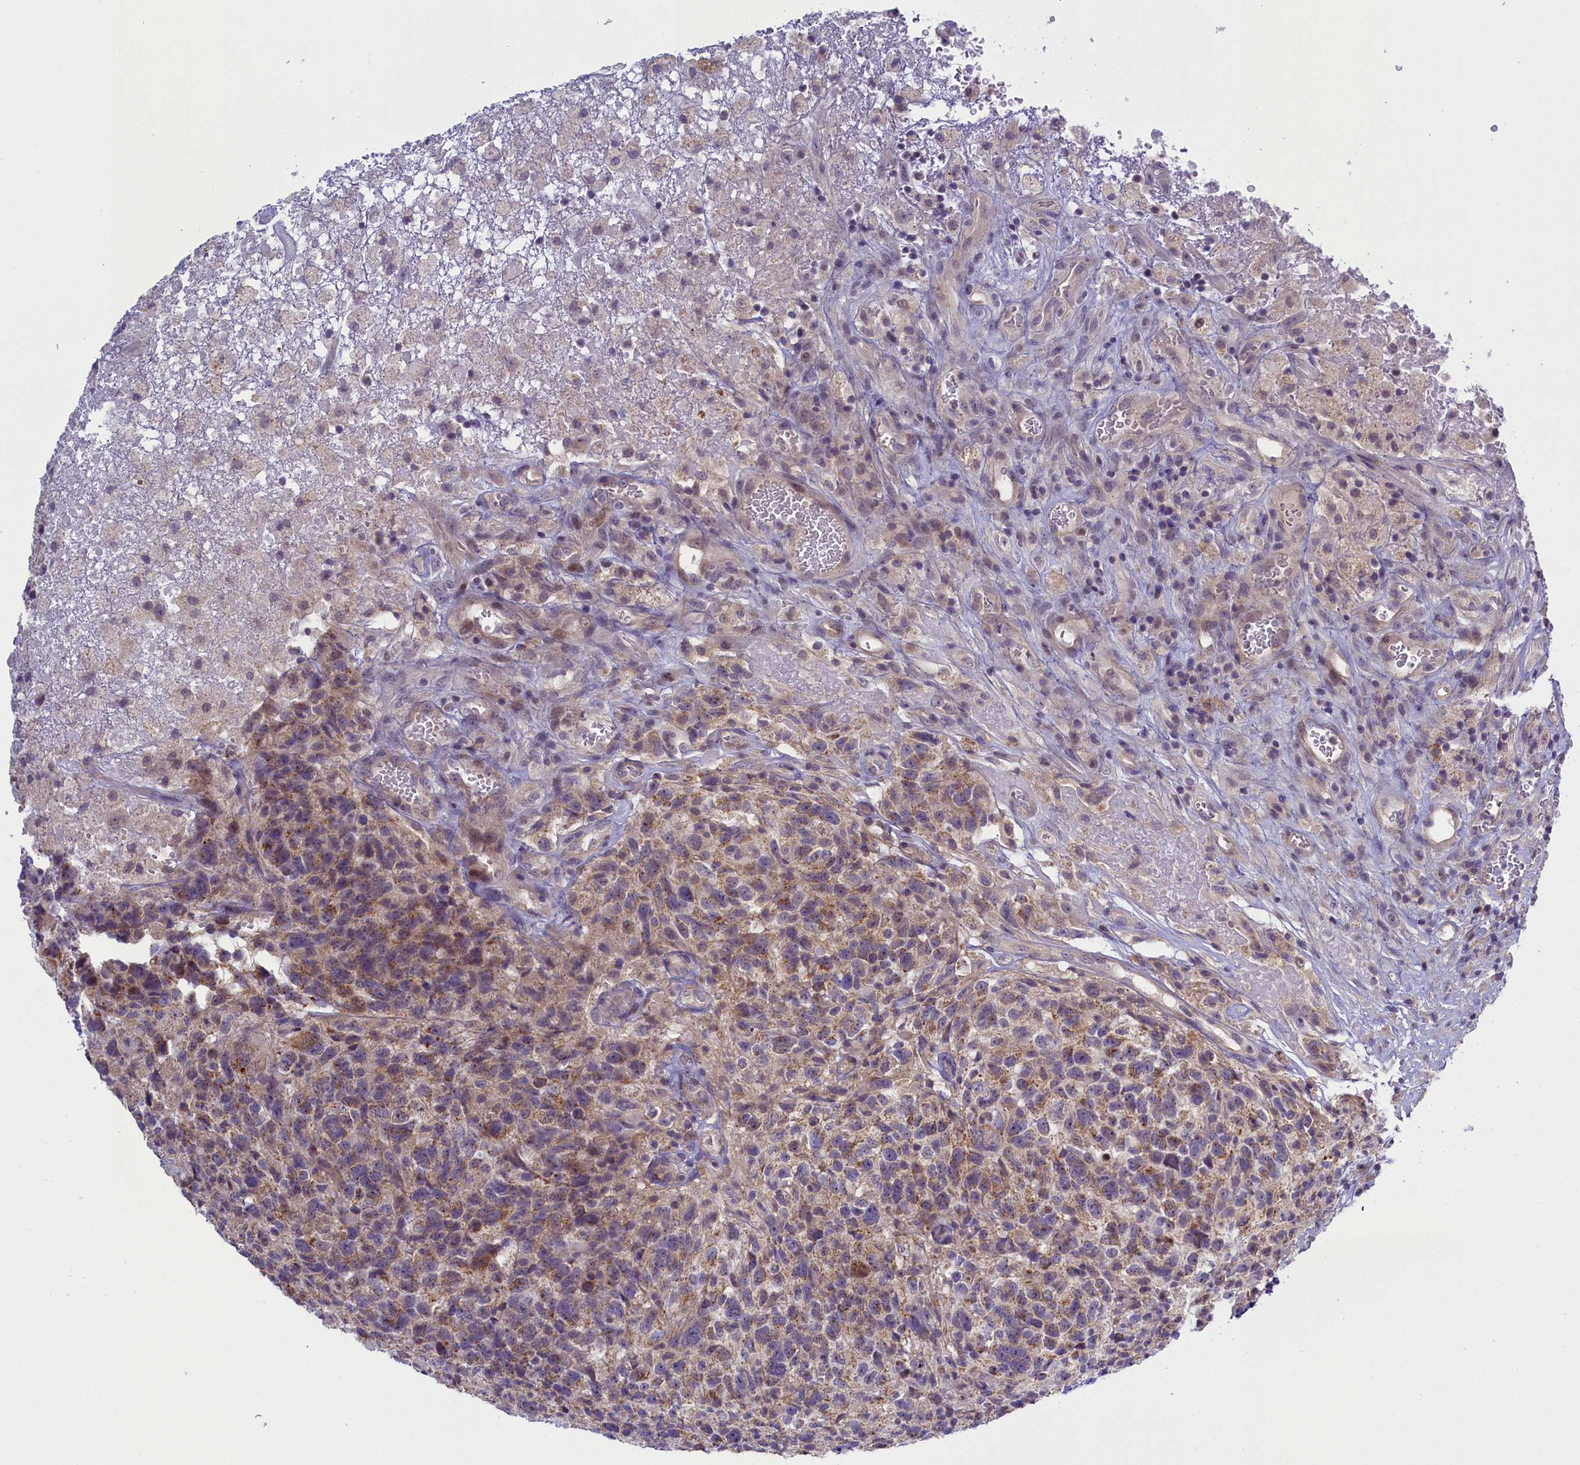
{"staining": {"intensity": "weak", "quantity": "25%-75%", "location": "cytoplasmic/membranous"}, "tissue": "glioma", "cell_type": "Tumor cells", "image_type": "cancer", "snomed": [{"axis": "morphology", "description": "Glioma, malignant, High grade"}, {"axis": "topography", "description": "Brain"}], "caption": "Immunohistochemical staining of human glioma displays low levels of weak cytoplasmic/membranous protein positivity in about 25%-75% of tumor cells.", "gene": "CCL23", "patient": {"sex": "male", "age": 69}}